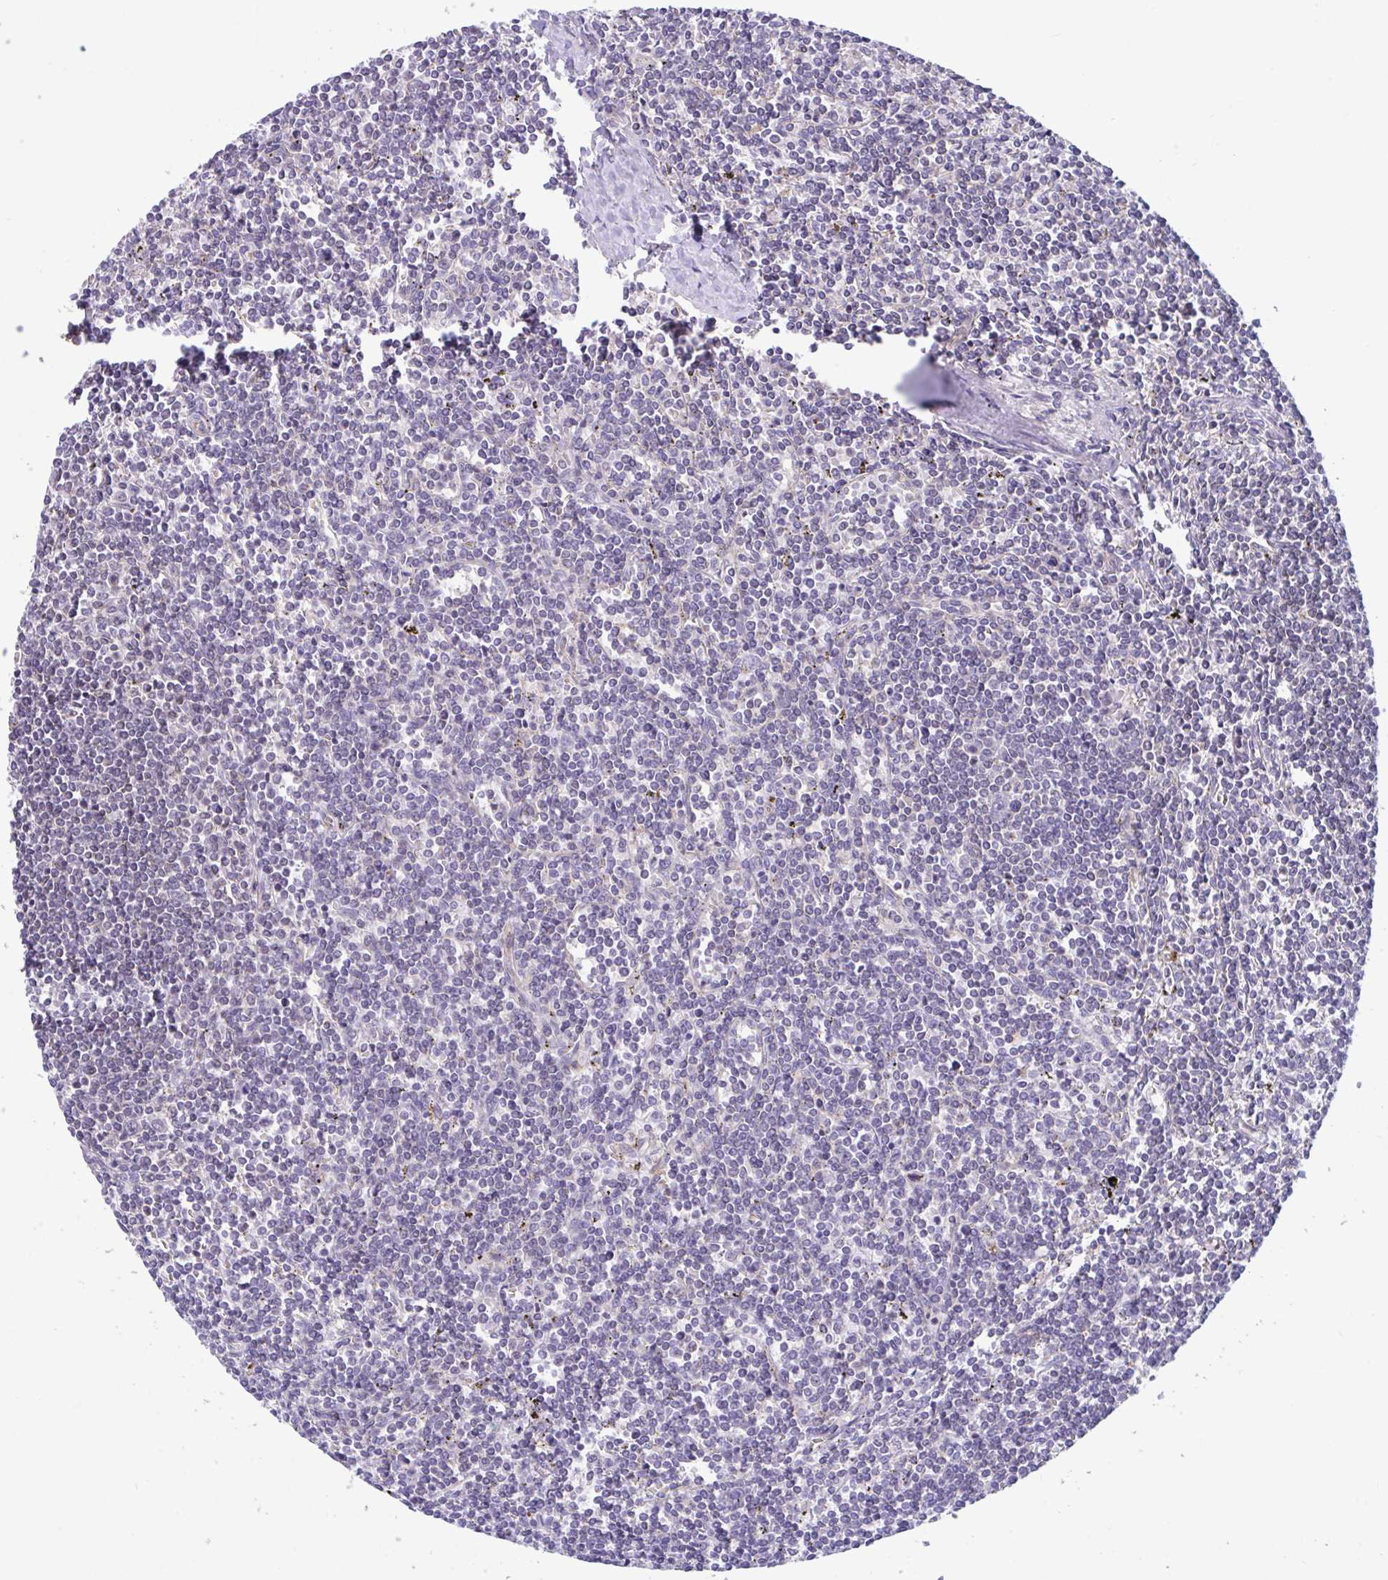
{"staining": {"intensity": "negative", "quantity": "none", "location": "none"}, "tissue": "lymphoma", "cell_type": "Tumor cells", "image_type": "cancer", "snomed": [{"axis": "morphology", "description": "Malignant lymphoma, non-Hodgkin's type, Low grade"}, {"axis": "topography", "description": "Spleen"}], "caption": "Immunohistochemistry histopathology image of neoplastic tissue: lymphoma stained with DAB (3,3'-diaminobenzidine) demonstrates no significant protein staining in tumor cells.", "gene": "IST1", "patient": {"sex": "male", "age": 78}}